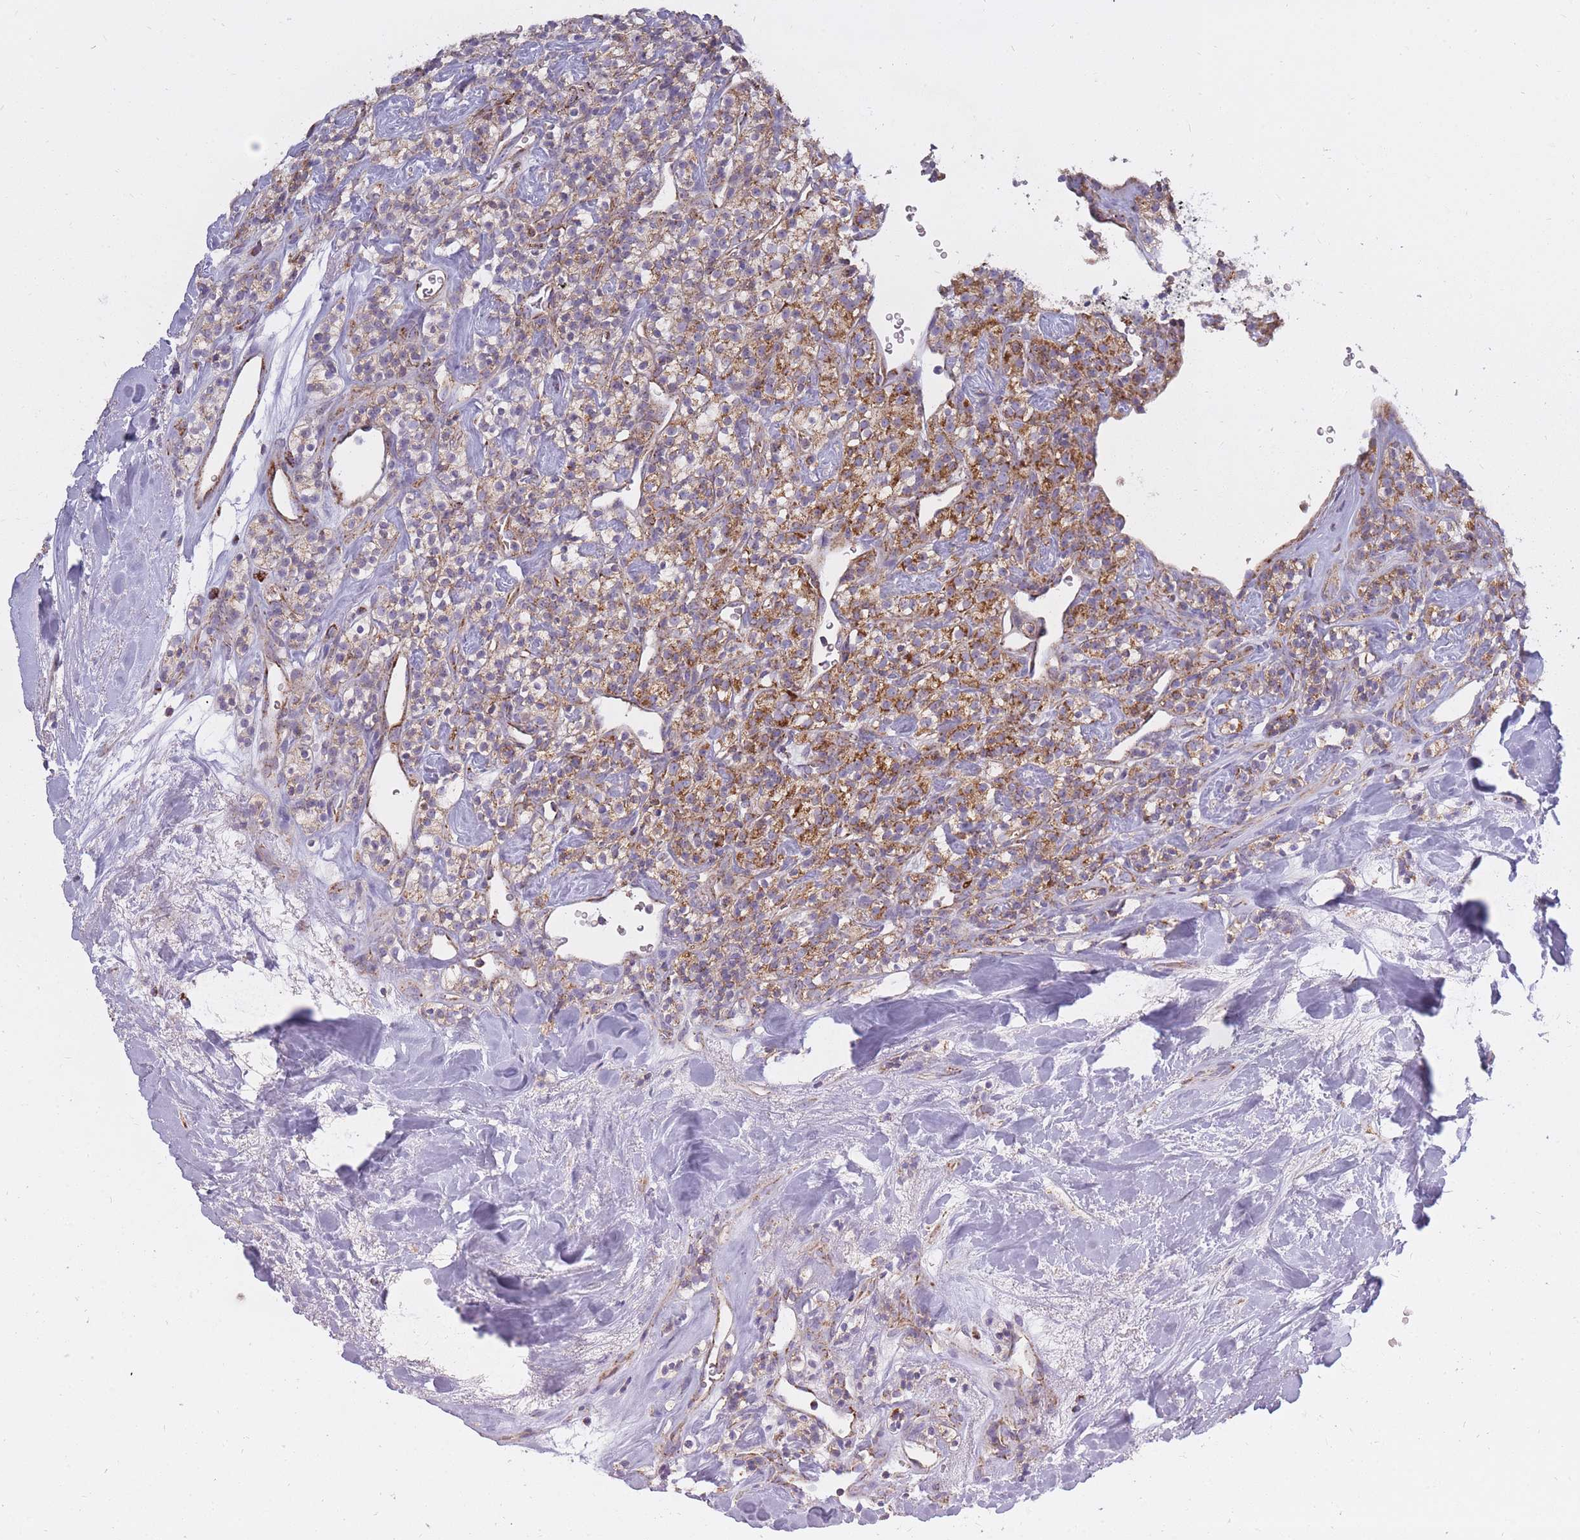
{"staining": {"intensity": "moderate", "quantity": ">75%", "location": "cytoplasmic/membranous"}, "tissue": "renal cancer", "cell_type": "Tumor cells", "image_type": "cancer", "snomed": [{"axis": "morphology", "description": "Adenocarcinoma, NOS"}, {"axis": "topography", "description": "Kidney"}], "caption": "A photomicrograph of renal cancer (adenocarcinoma) stained for a protein exhibits moderate cytoplasmic/membranous brown staining in tumor cells.", "gene": "ALKBH4", "patient": {"sex": "male", "age": 77}}